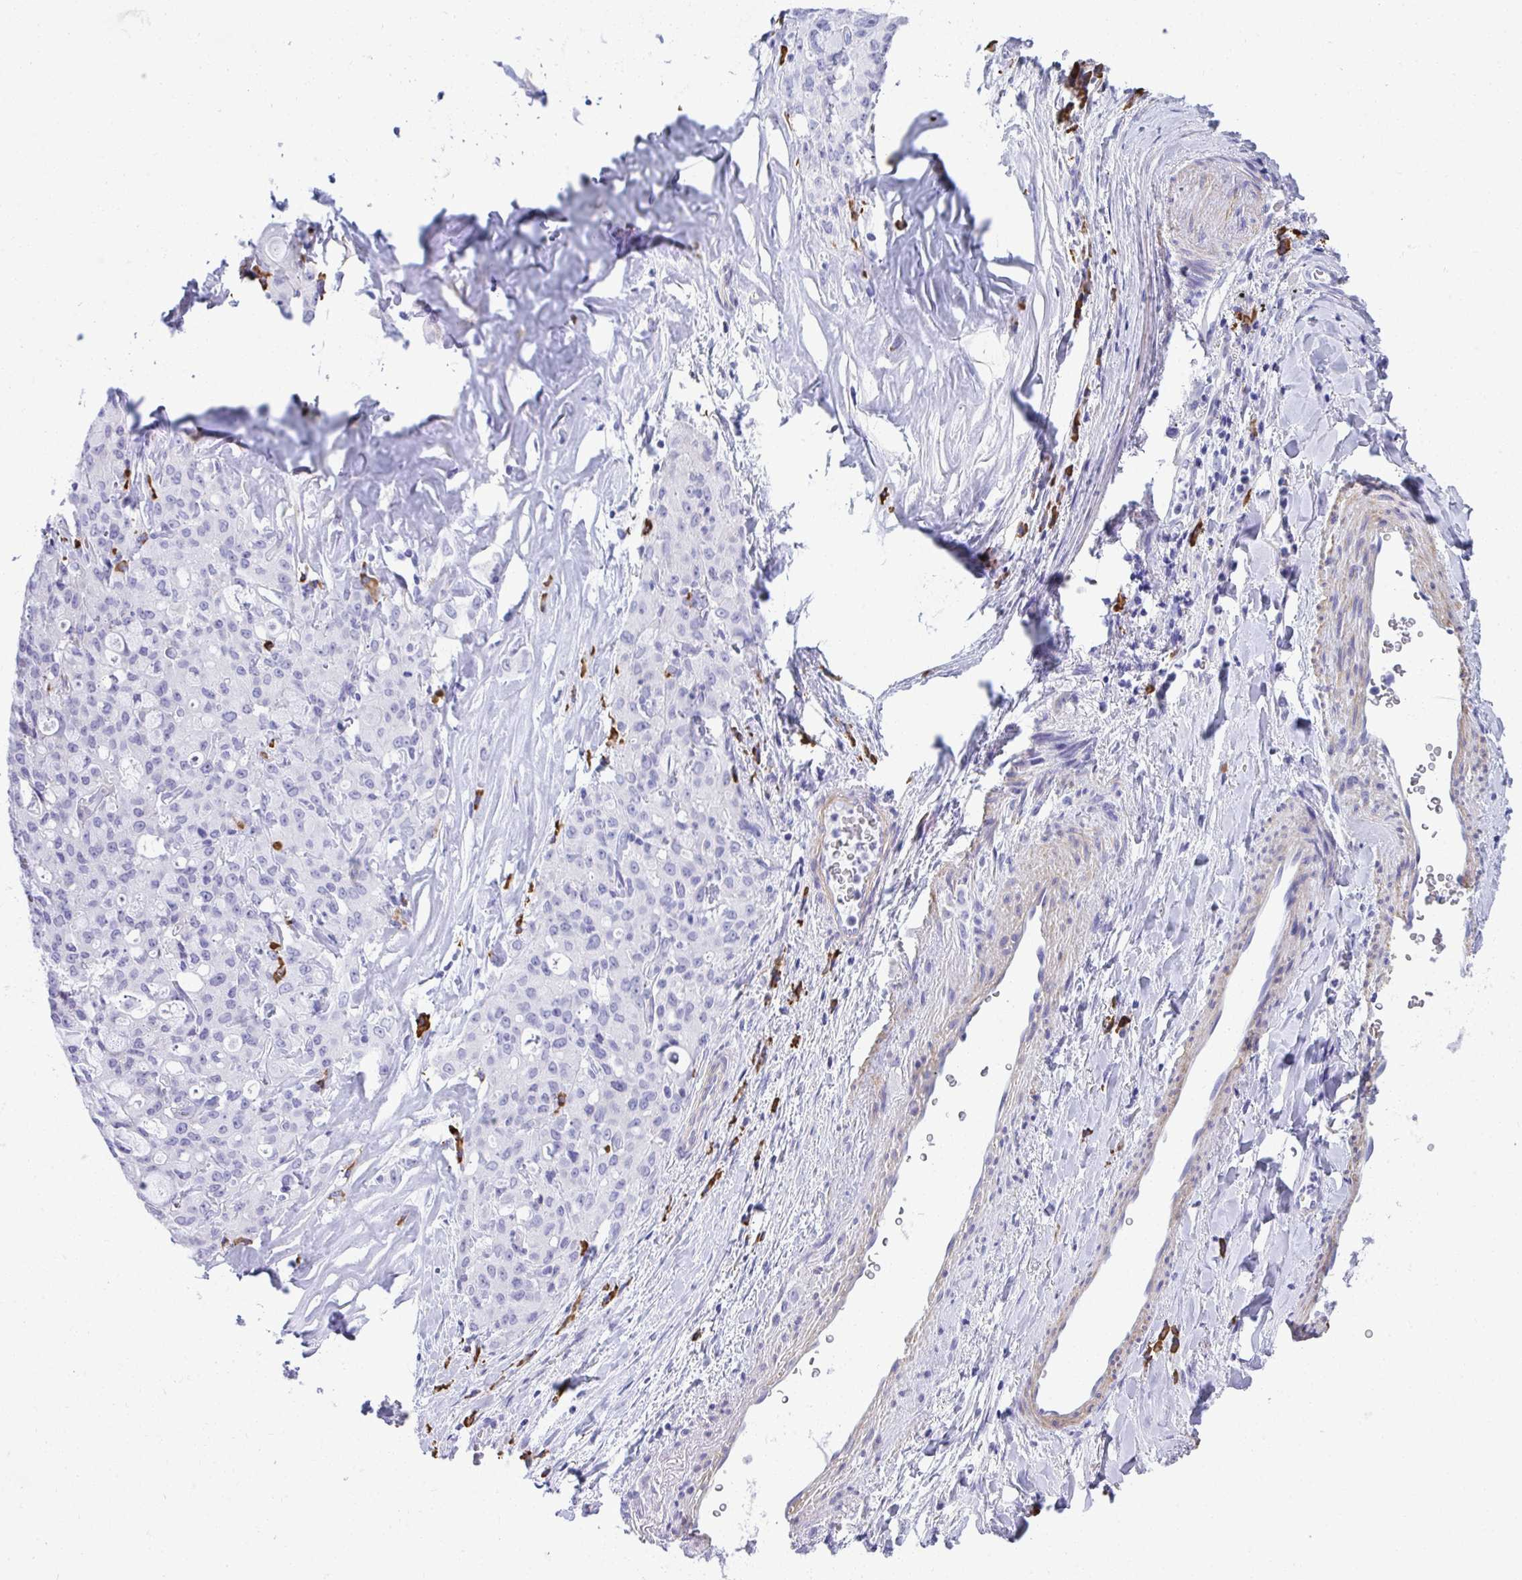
{"staining": {"intensity": "negative", "quantity": "none", "location": "none"}, "tissue": "lung cancer", "cell_type": "Tumor cells", "image_type": "cancer", "snomed": [{"axis": "morphology", "description": "Adenocarcinoma, NOS"}, {"axis": "topography", "description": "Lung"}], "caption": "This is an immunohistochemistry (IHC) photomicrograph of human lung cancer. There is no expression in tumor cells.", "gene": "PUS7L", "patient": {"sex": "female", "age": 44}}